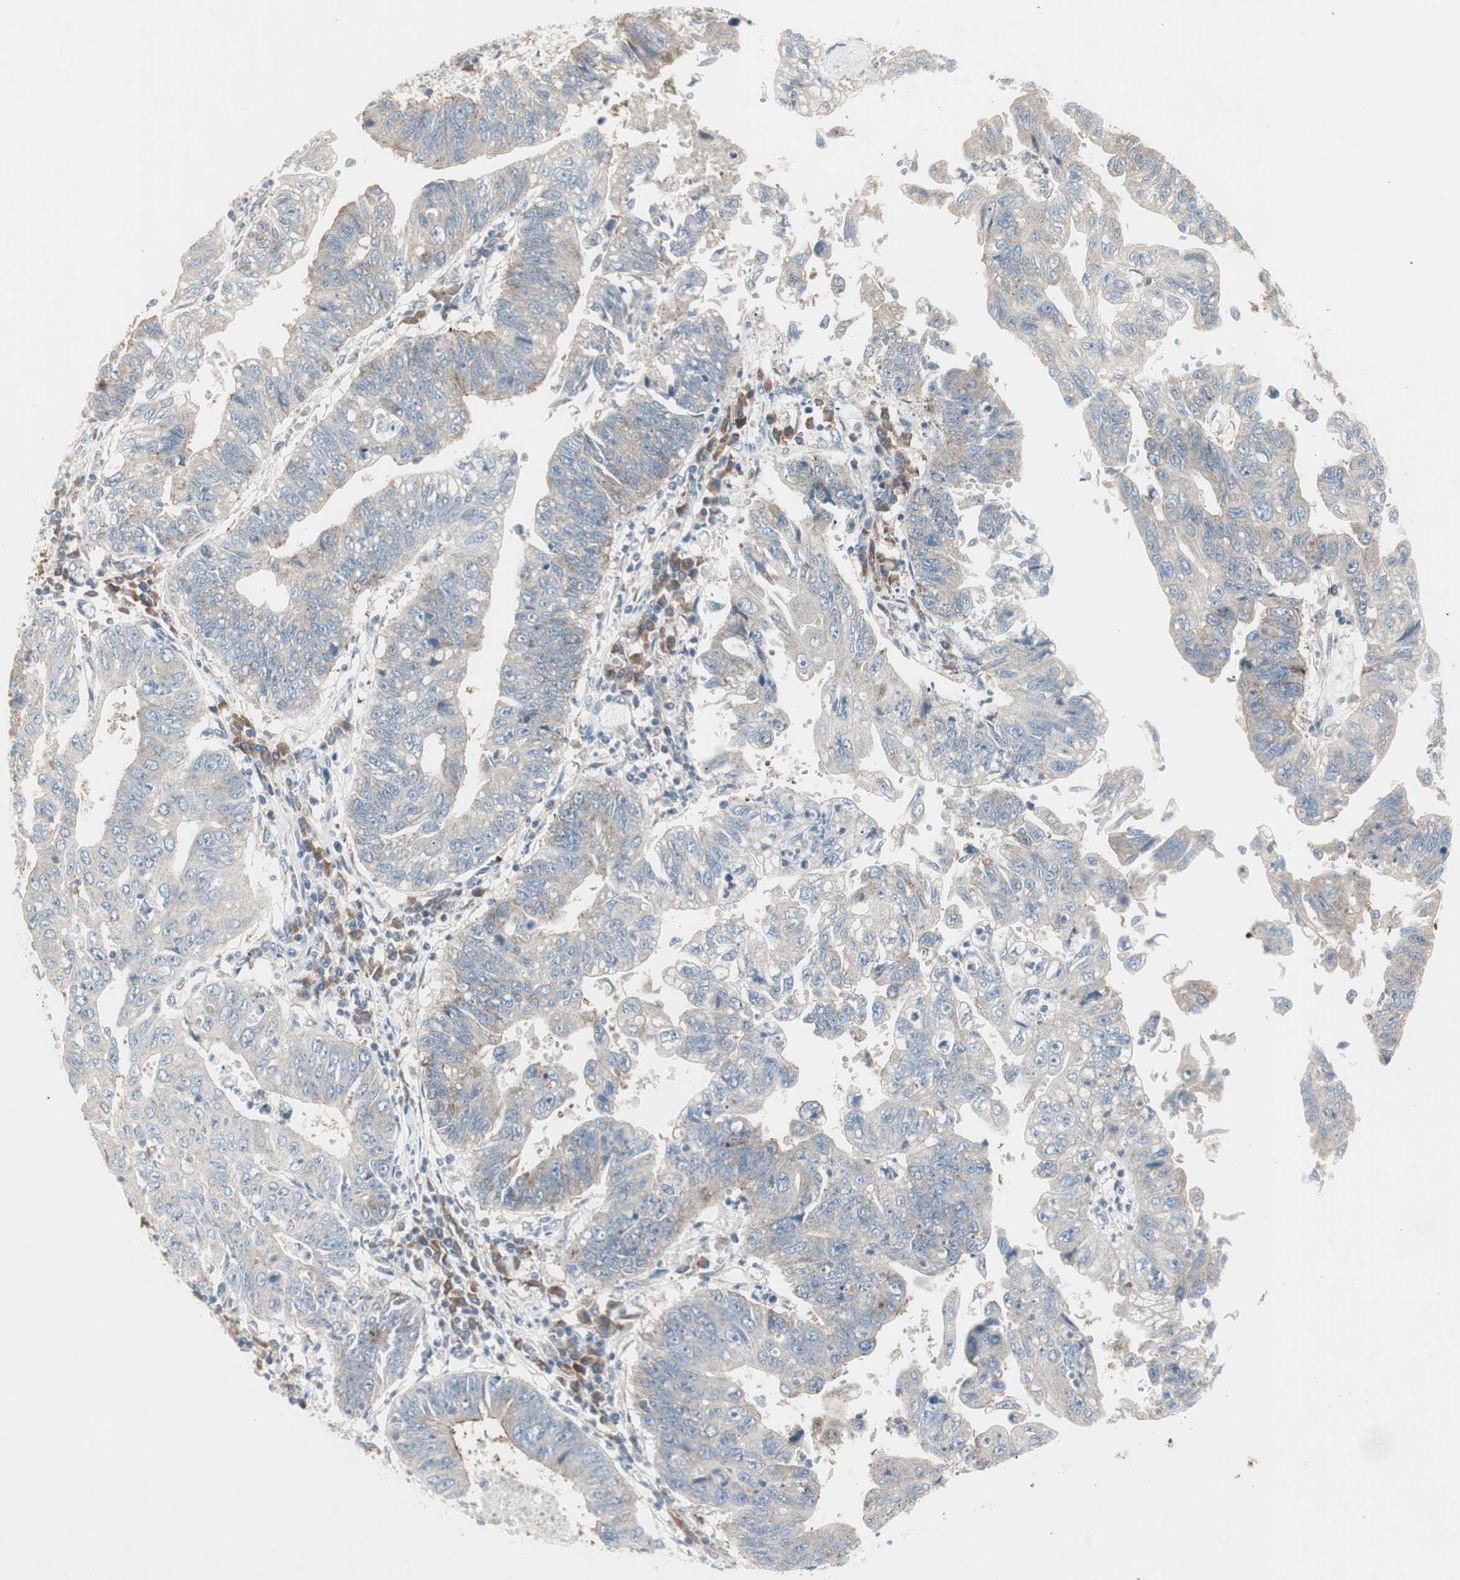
{"staining": {"intensity": "weak", "quantity": ">75%", "location": "cytoplasmic/membranous"}, "tissue": "stomach cancer", "cell_type": "Tumor cells", "image_type": "cancer", "snomed": [{"axis": "morphology", "description": "Adenocarcinoma, NOS"}, {"axis": "topography", "description": "Stomach"}], "caption": "A low amount of weak cytoplasmic/membranous expression is identified in approximately >75% of tumor cells in adenocarcinoma (stomach) tissue.", "gene": "CCL14", "patient": {"sex": "male", "age": 59}}